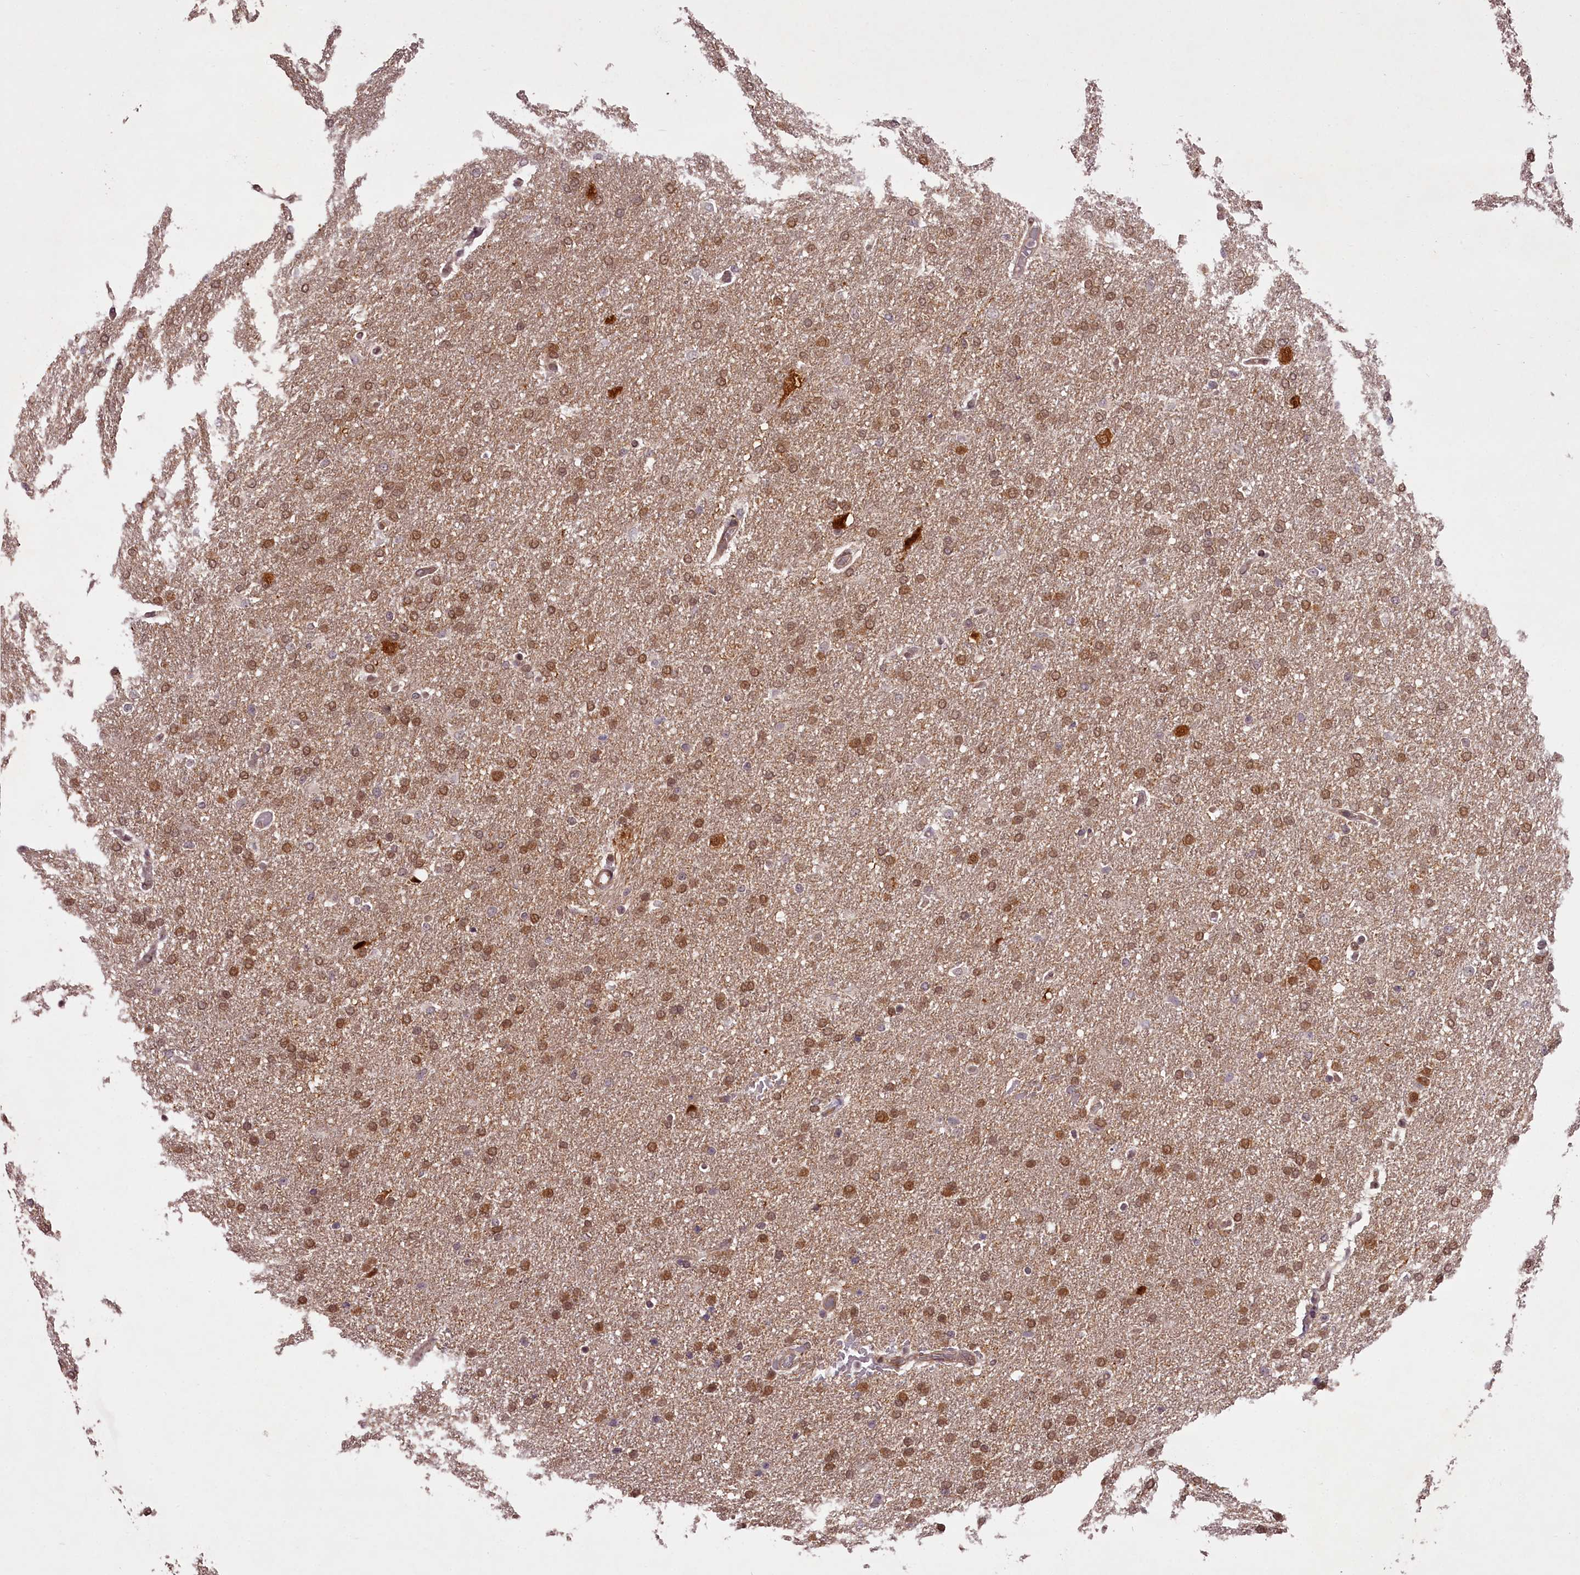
{"staining": {"intensity": "moderate", "quantity": ">75%", "location": "cytoplasmic/membranous,nuclear"}, "tissue": "glioma", "cell_type": "Tumor cells", "image_type": "cancer", "snomed": [{"axis": "morphology", "description": "Glioma, malignant, High grade"}, {"axis": "topography", "description": "Brain"}], "caption": "Protein analysis of malignant glioma (high-grade) tissue shows moderate cytoplasmic/membranous and nuclear positivity in about >75% of tumor cells. Using DAB (3,3'-diaminobenzidine) (brown) and hematoxylin (blue) stains, captured at high magnification using brightfield microscopy.", "gene": "CCDC92", "patient": {"sex": "male", "age": 72}}